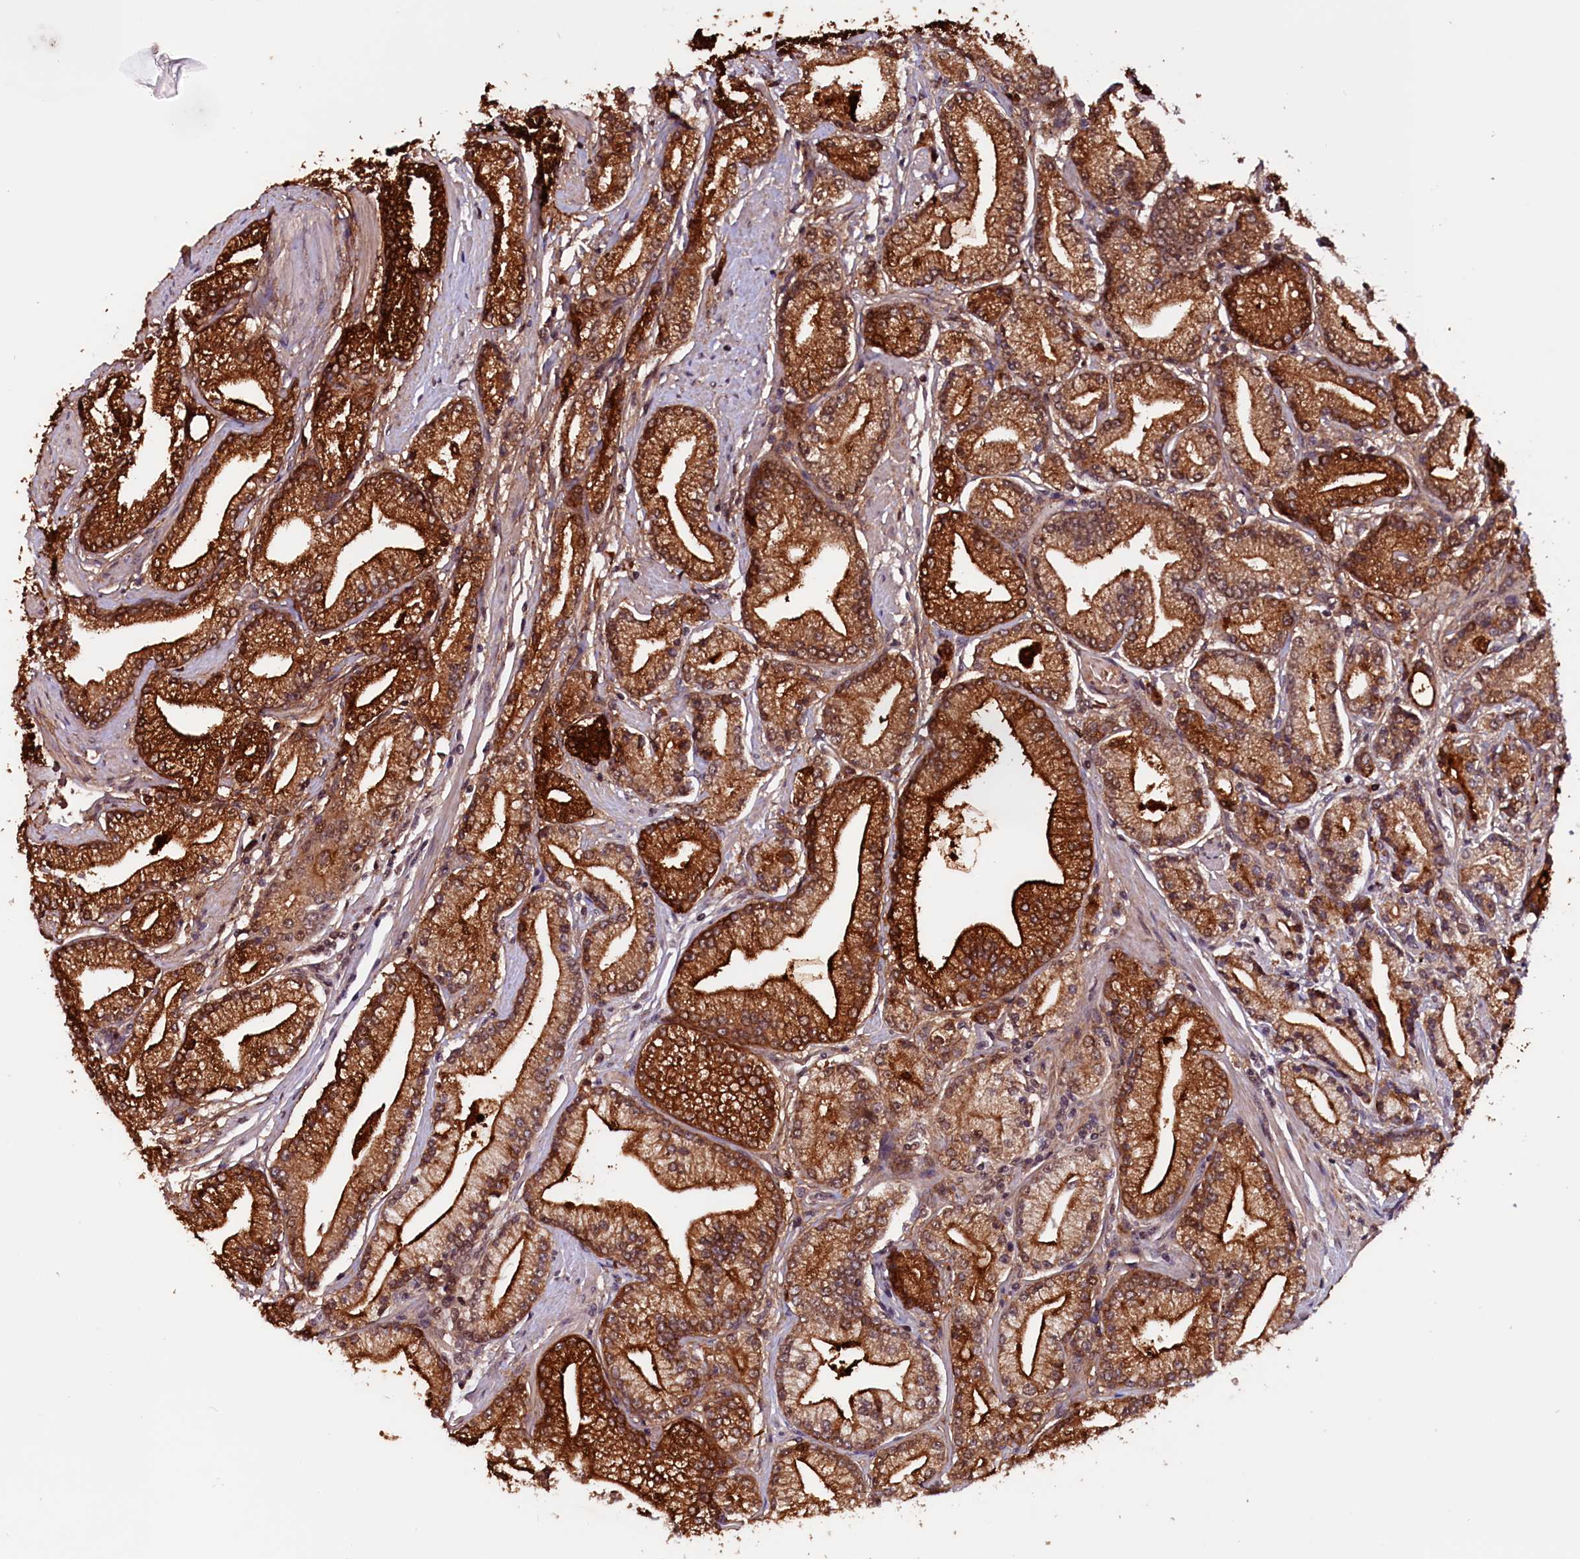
{"staining": {"intensity": "strong", "quantity": ">75%", "location": "cytoplasmic/membranous"}, "tissue": "prostate cancer", "cell_type": "Tumor cells", "image_type": "cancer", "snomed": [{"axis": "morphology", "description": "Adenocarcinoma, High grade"}, {"axis": "topography", "description": "Prostate"}], "caption": "Immunohistochemical staining of prostate cancer (high-grade adenocarcinoma) demonstrates high levels of strong cytoplasmic/membranous expression in about >75% of tumor cells.", "gene": "RNMT", "patient": {"sex": "male", "age": 67}}